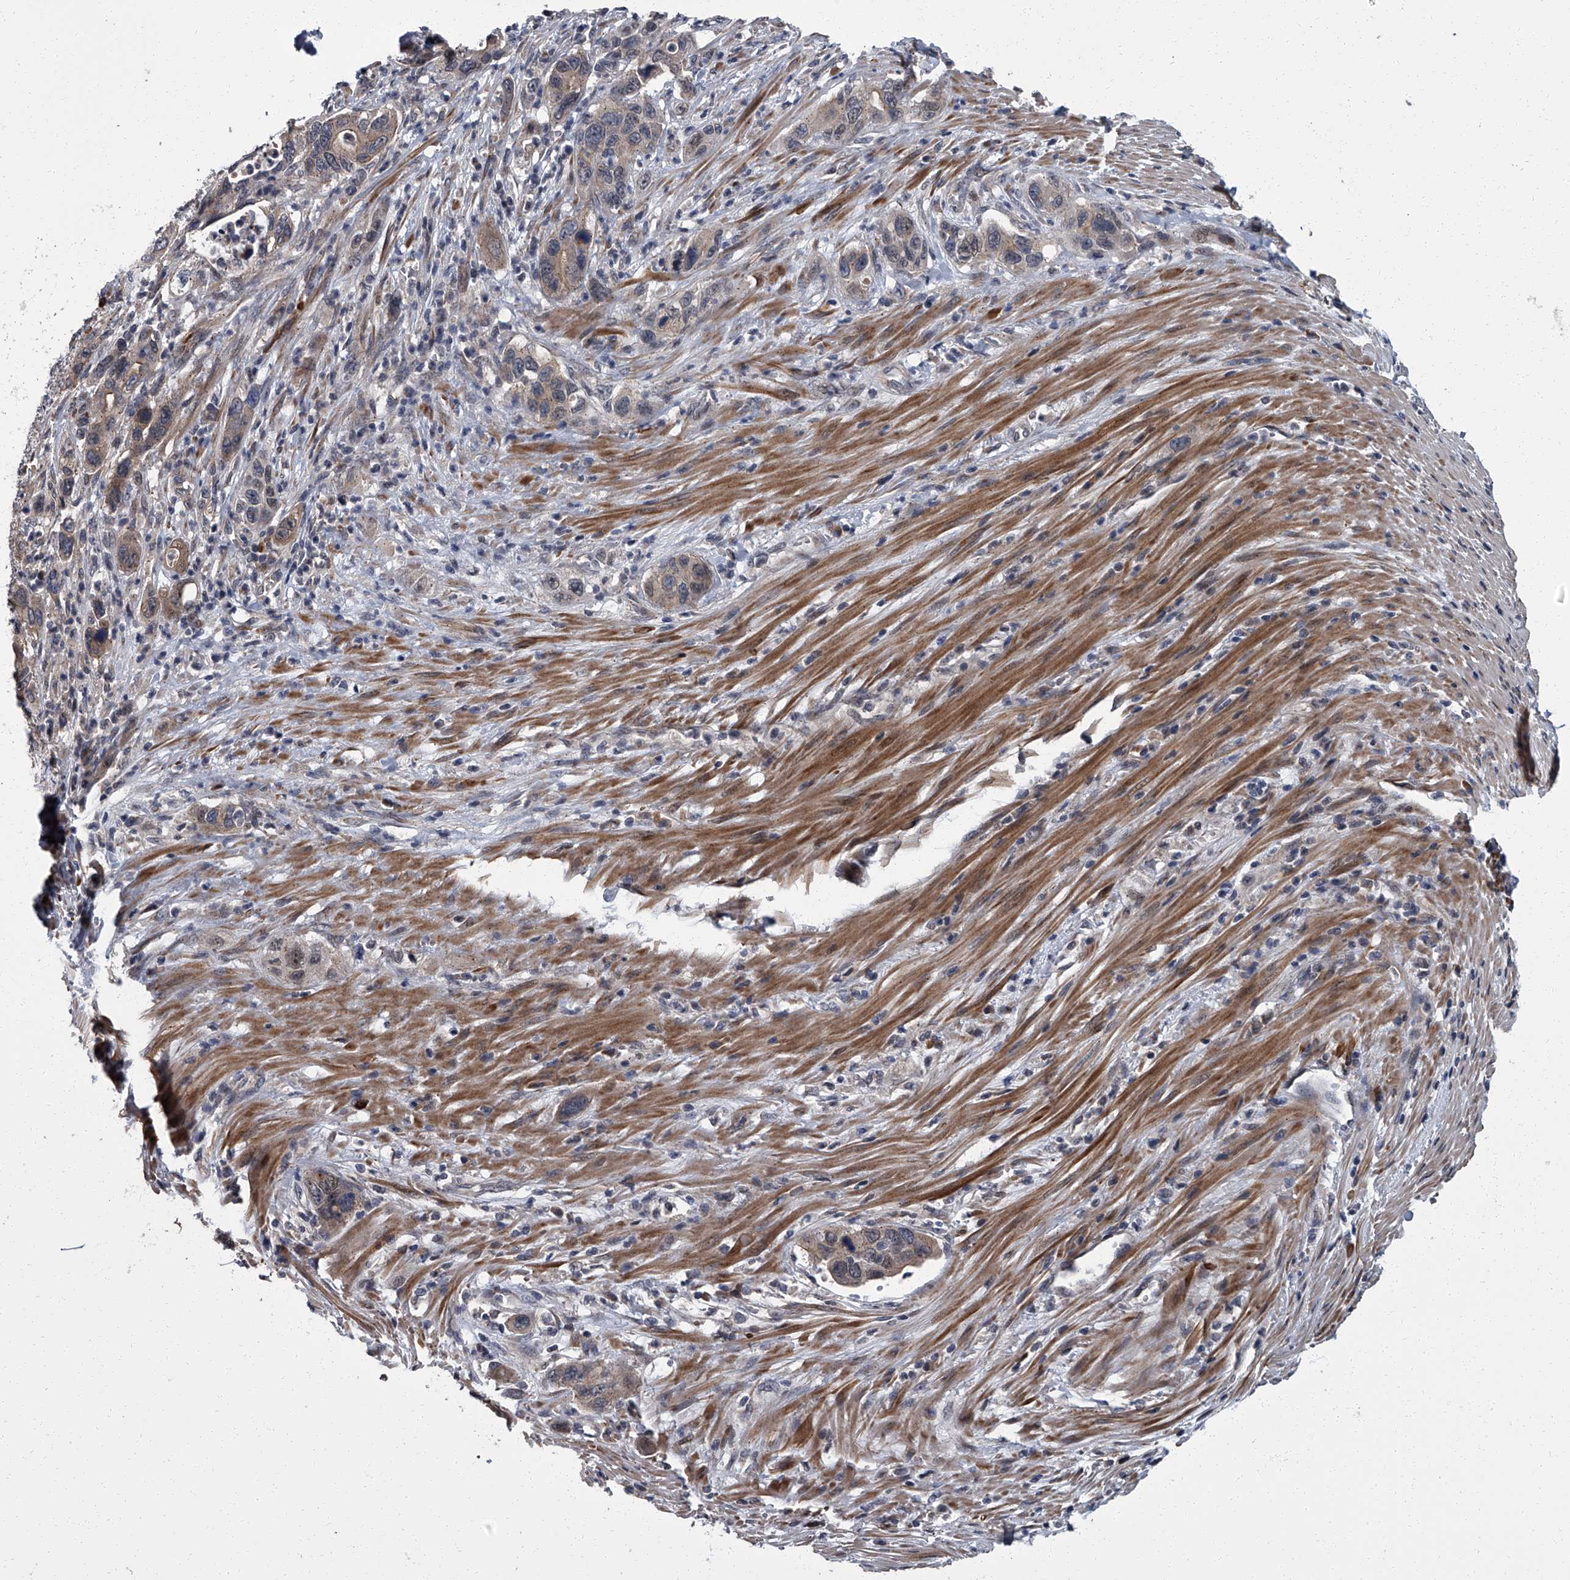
{"staining": {"intensity": "moderate", "quantity": "25%-75%", "location": "cytoplasmic/membranous"}, "tissue": "pancreatic cancer", "cell_type": "Tumor cells", "image_type": "cancer", "snomed": [{"axis": "morphology", "description": "Adenocarcinoma, NOS"}, {"axis": "topography", "description": "Pancreas"}], "caption": "Immunohistochemistry (IHC) (DAB) staining of adenocarcinoma (pancreatic) exhibits moderate cytoplasmic/membranous protein staining in approximately 25%-75% of tumor cells.", "gene": "ZNF274", "patient": {"sex": "female", "age": 71}}